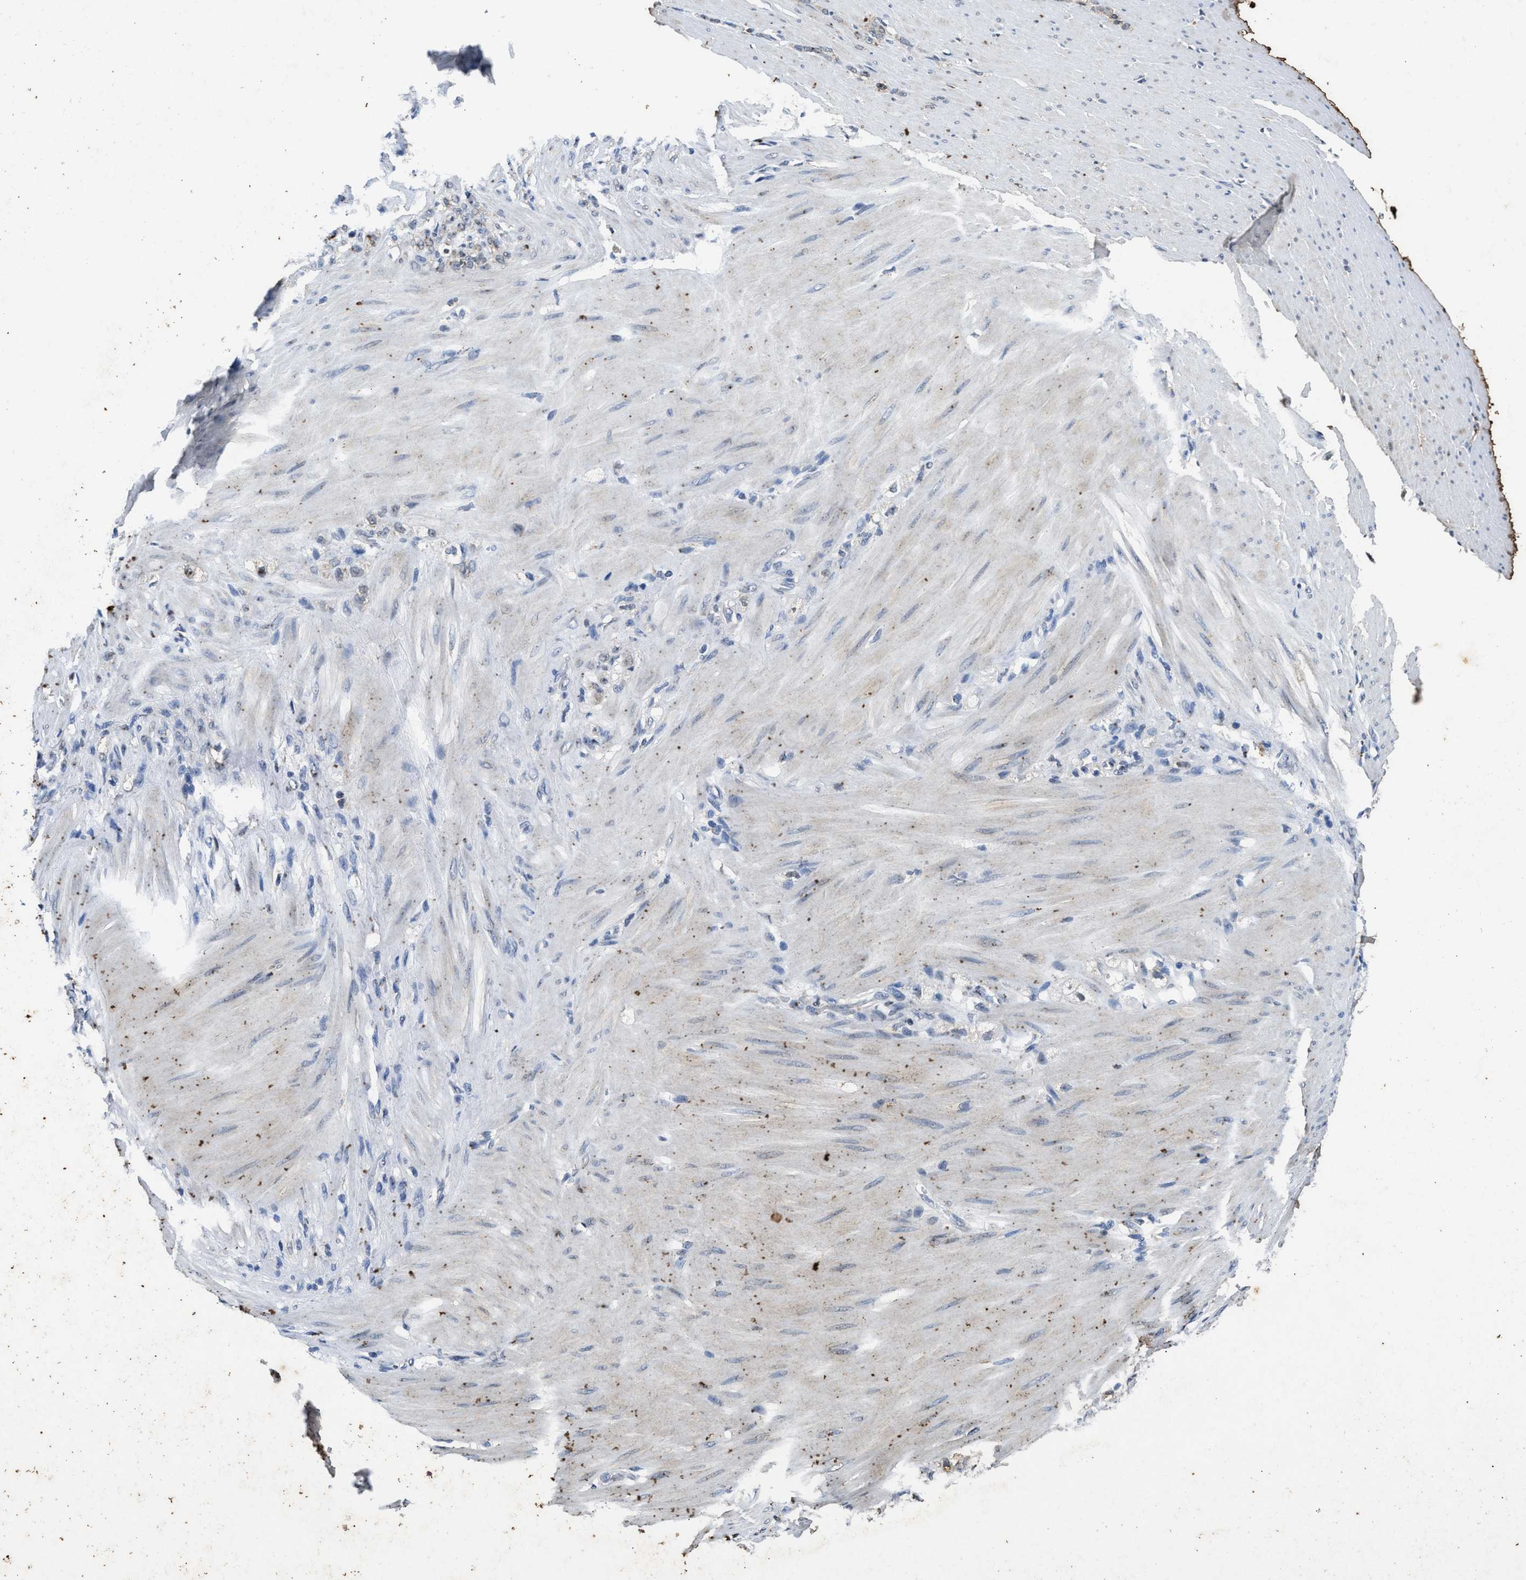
{"staining": {"intensity": "negative", "quantity": "none", "location": "none"}, "tissue": "stomach cancer", "cell_type": "Tumor cells", "image_type": "cancer", "snomed": [{"axis": "morphology", "description": "Adenocarcinoma, NOS"}, {"axis": "topography", "description": "Stomach"}], "caption": "IHC histopathology image of human stomach cancer (adenocarcinoma) stained for a protein (brown), which demonstrates no staining in tumor cells. (Stains: DAB (3,3'-diaminobenzidine) IHC with hematoxylin counter stain, Microscopy: brightfield microscopy at high magnification).", "gene": "ACOX1", "patient": {"sex": "male", "age": 82}}